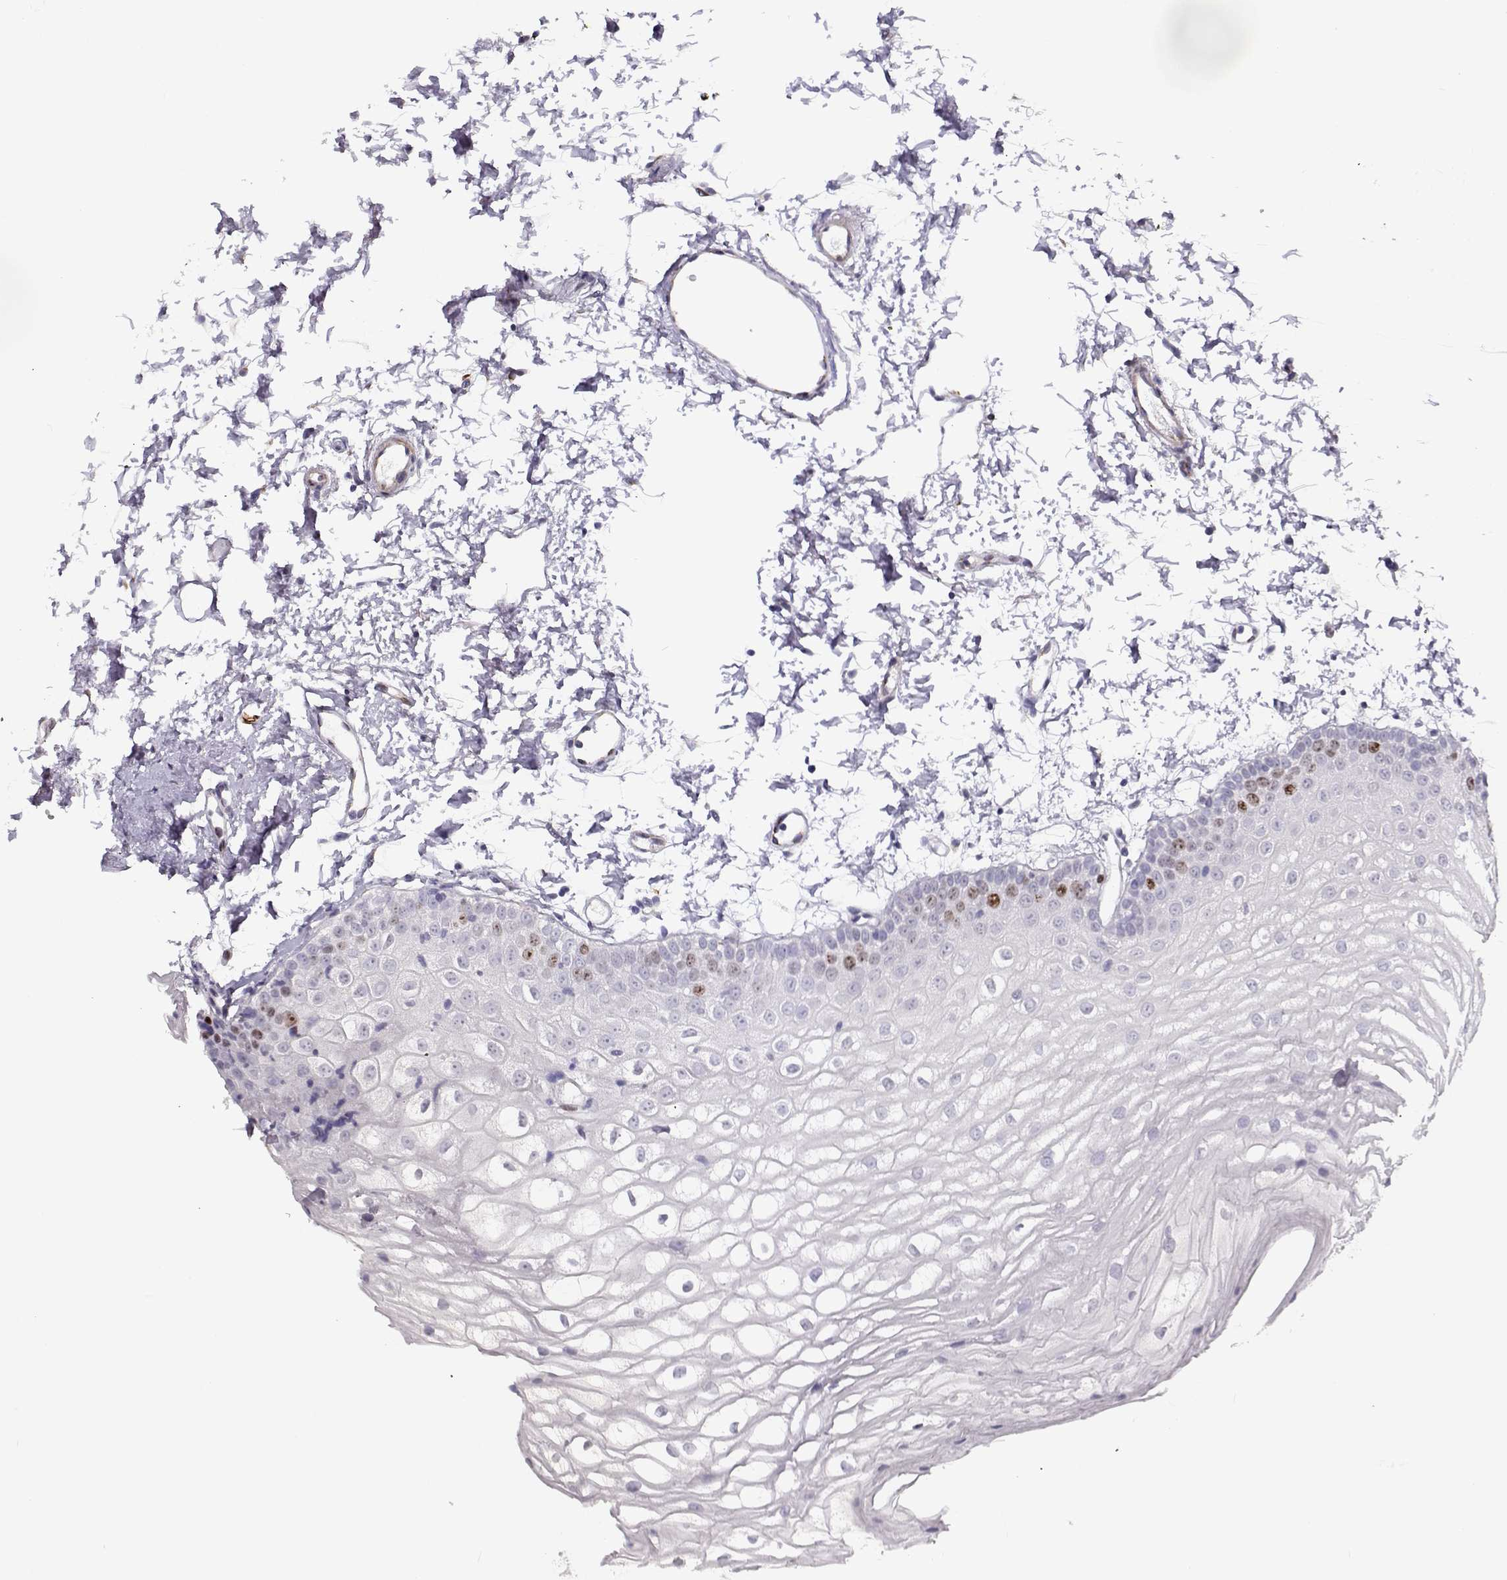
{"staining": {"intensity": "moderate", "quantity": "<25%", "location": "nuclear"}, "tissue": "oral mucosa", "cell_type": "Squamous epithelial cells", "image_type": "normal", "snomed": [{"axis": "morphology", "description": "Normal tissue, NOS"}, {"axis": "topography", "description": "Oral tissue"}], "caption": "DAB (3,3'-diaminobenzidine) immunohistochemical staining of benign human oral mucosa reveals moderate nuclear protein expression in approximately <25% of squamous epithelial cells. (brown staining indicates protein expression, while blue staining denotes nuclei).", "gene": "NPW", "patient": {"sex": "male", "age": 72}}